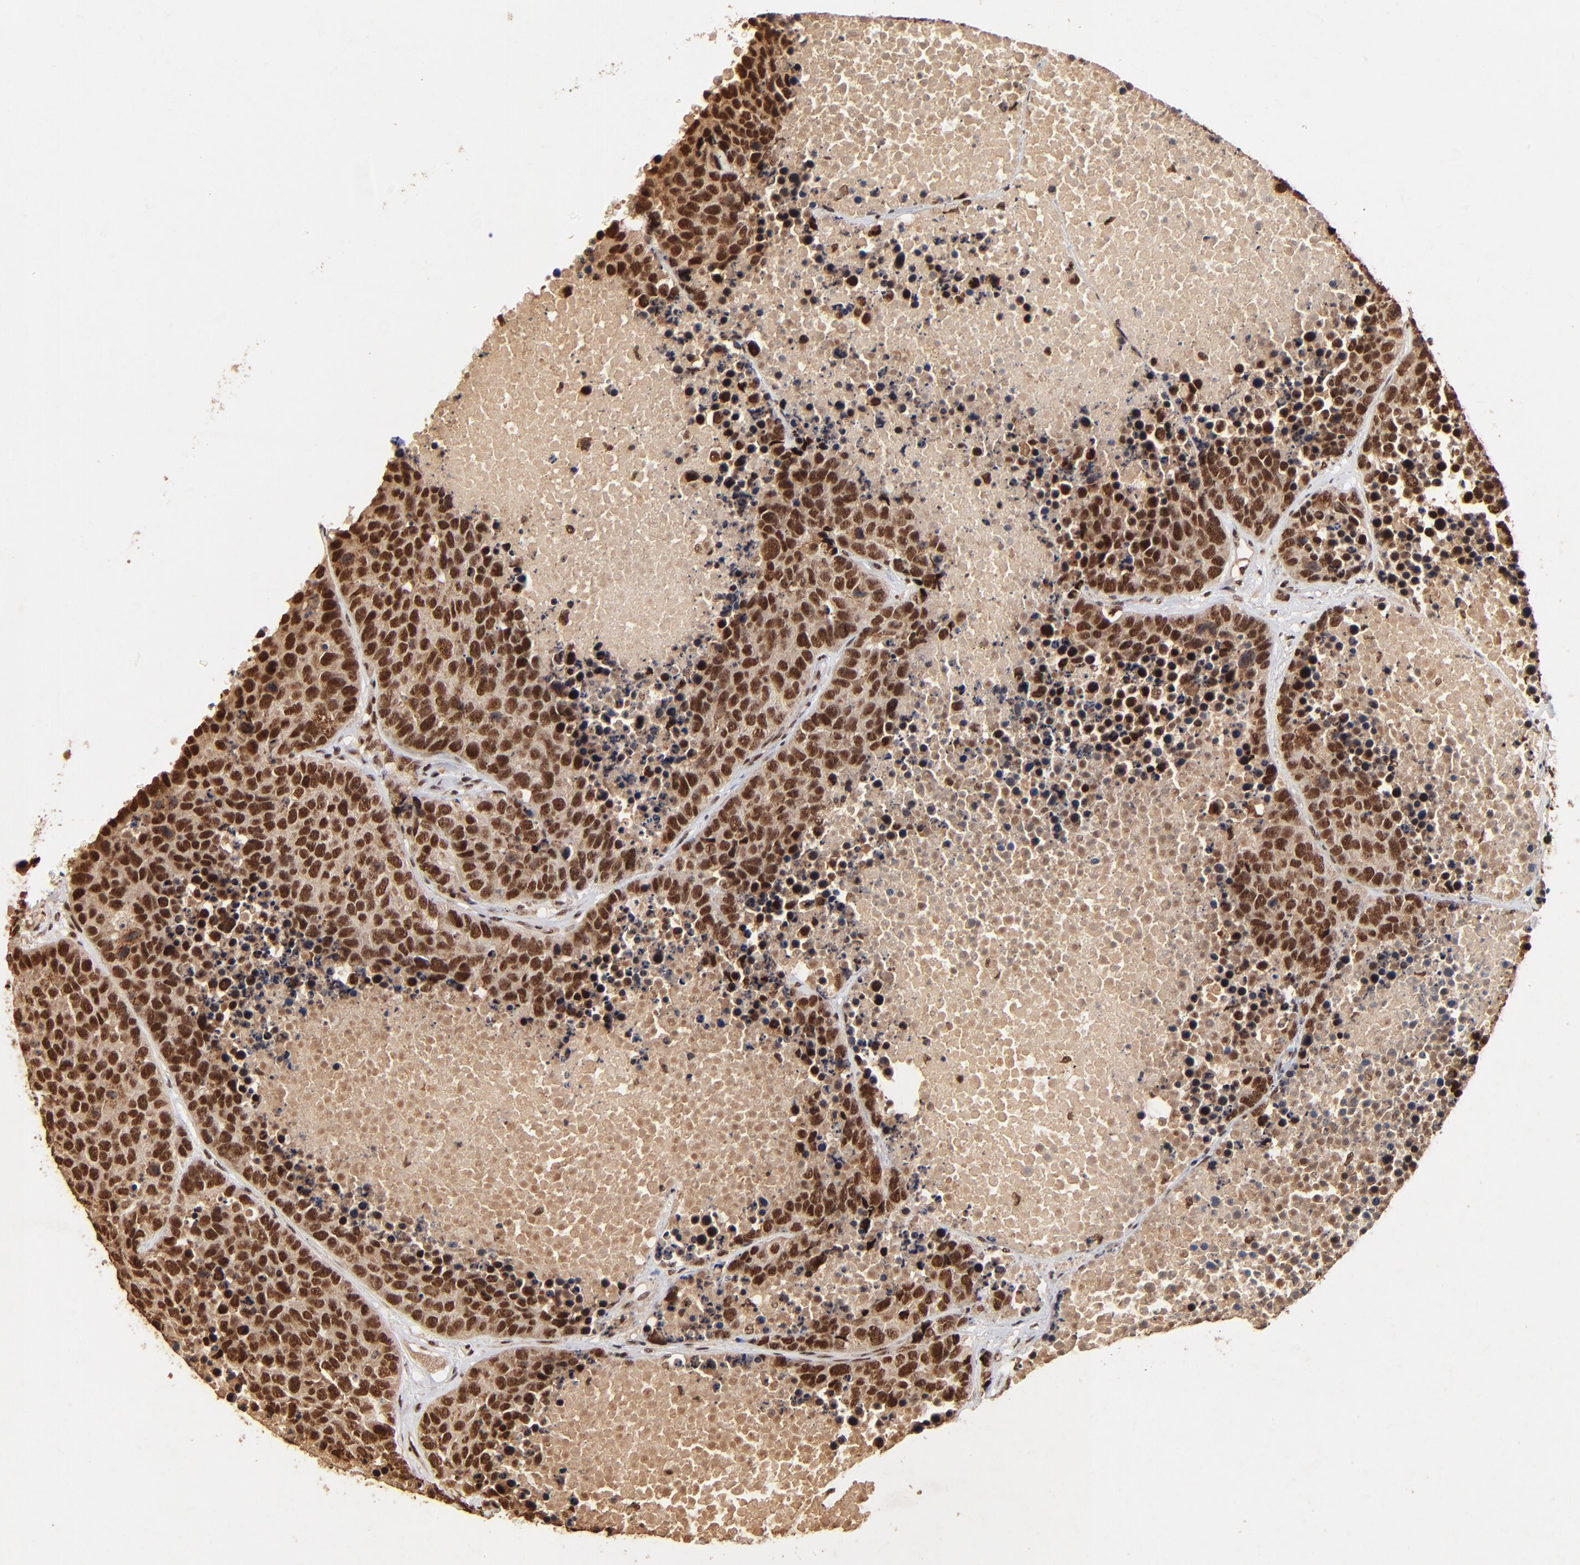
{"staining": {"intensity": "strong", "quantity": ">75%", "location": "cytoplasmic/membranous,nuclear"}, "tissue": "carcinoid", "cell_type": "Tumor cells", "image_type": "cancer", "snomed": [{"axis": "morphology", "description": "Carcinoid, malignant, NOS"}, {"axis": "topography", "description": "Lung"}], "caption": "A brown stain highlights strong cytoplasmic/membranous and nuclear positivity of a protein in human malignant carcinoid tumor cells.", "gene": "MED12", "patient": {"sex": "male", "age": 60}}